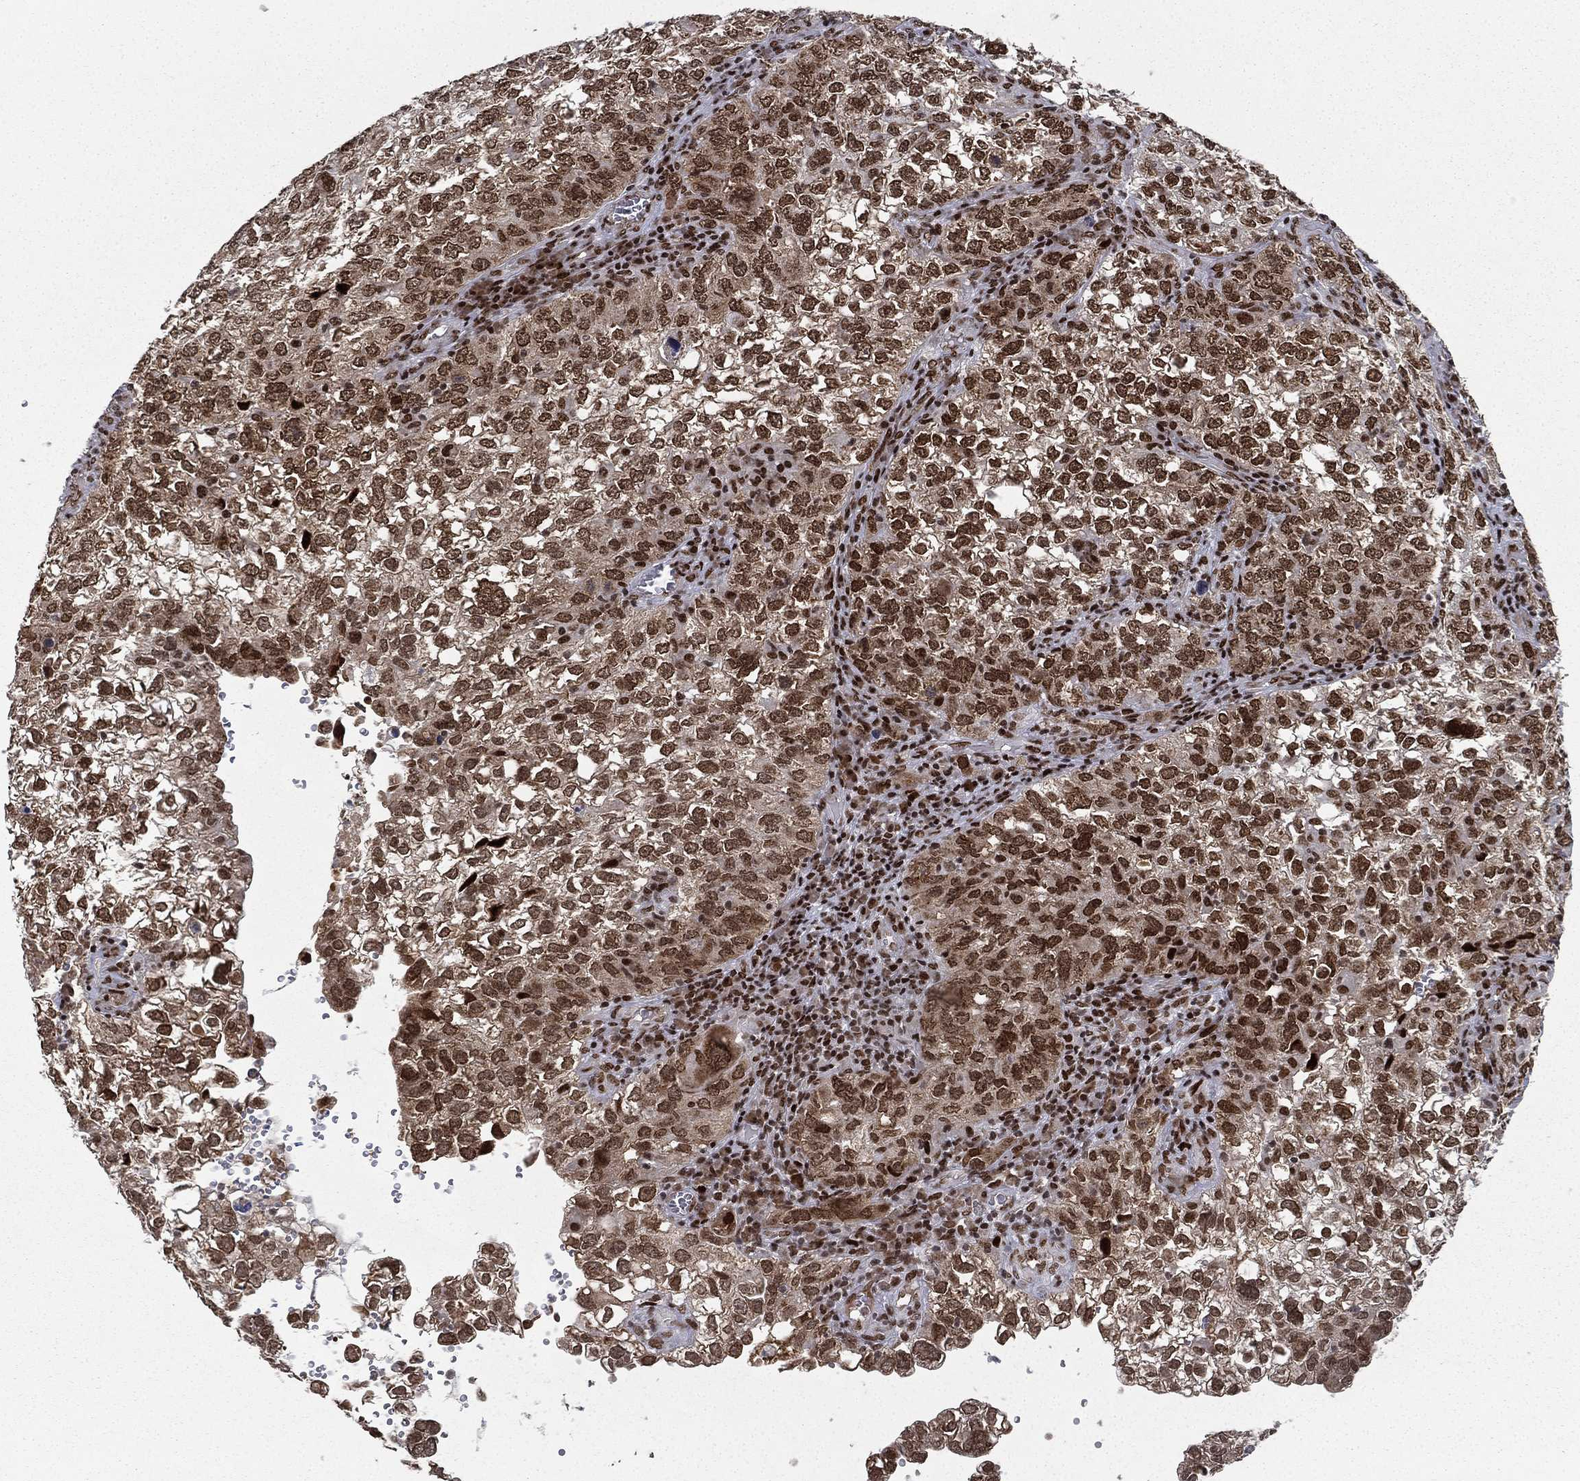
{"staining": {"intensity": "moderate", "quantity": ">75%", "location": "nuclear"}, "tissue": "cervical cancer", "cell_type": "Tumor cells", "image_type": "cancer", "snomed": [{"axis": "morphology", "description": "Squamous cell carcinoma, NOS"}, {"axis": "topography", "description": "Cervix"}], "caption": "DAB immunohistochemical staining of human cervical cancer (squamous cell carcinoma) shows moderate nuclear protein expression in about >75% of tumor cells.", "gene": "RTF1", "patient": {"sex": "female", "age": 55}}